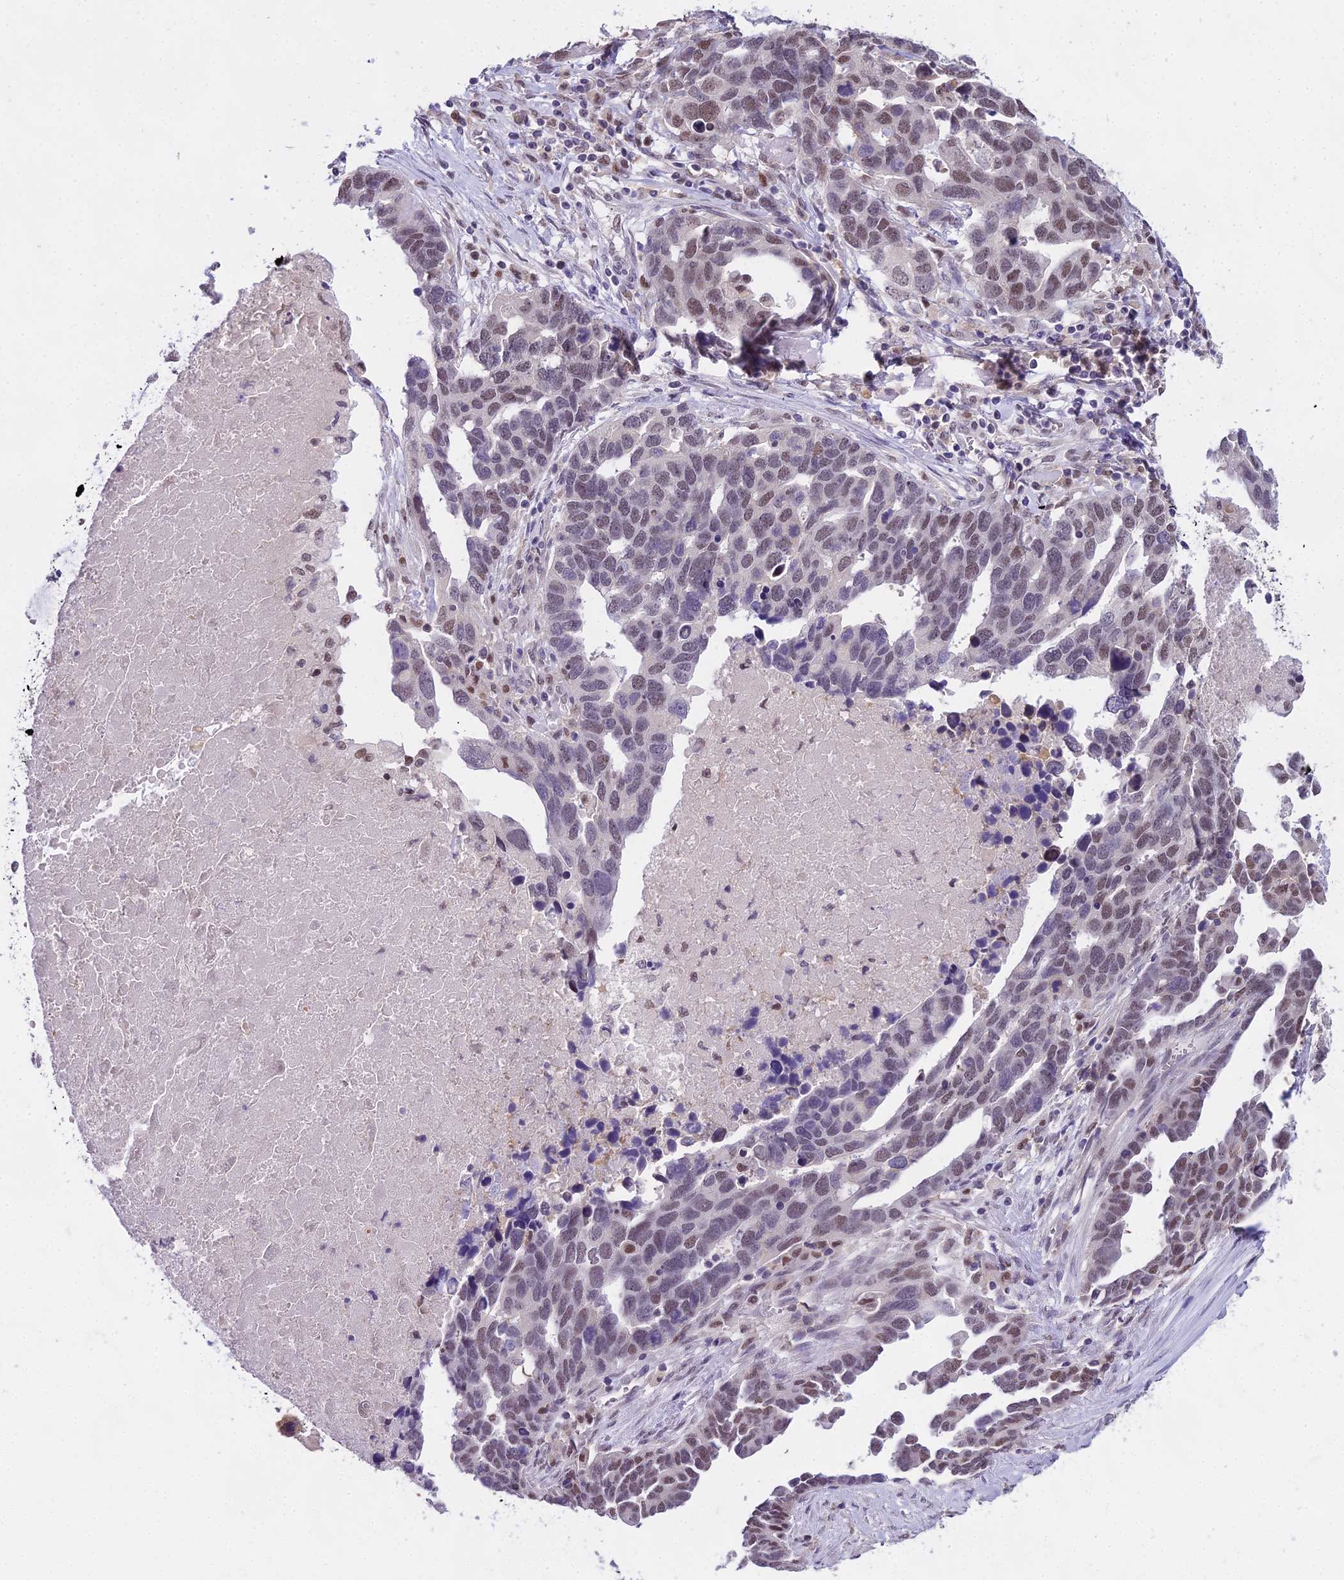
{"staining": {"intensity": "moderate", "quantity": "<25%", "location": "nuclear"}, "tissue": "ovarian cancer", "cell_type": "Tumor cells", "image_type": "cancer", "snomed": [{"axis": "morphology", "description": "Cystadenocarcinoma, serous, NOS"}, {"axis": "topography", "description": "Ovary"}], "caption": "IHC histopathology image of serous cystadenocarcinoma (ovarian) stained for a protein (brown), which exhibits low levels of moderate nuclear staining in about <25% of tumor cells.", "gene": "MAT2A", "patient": {"sex": "female", "age": 54}}